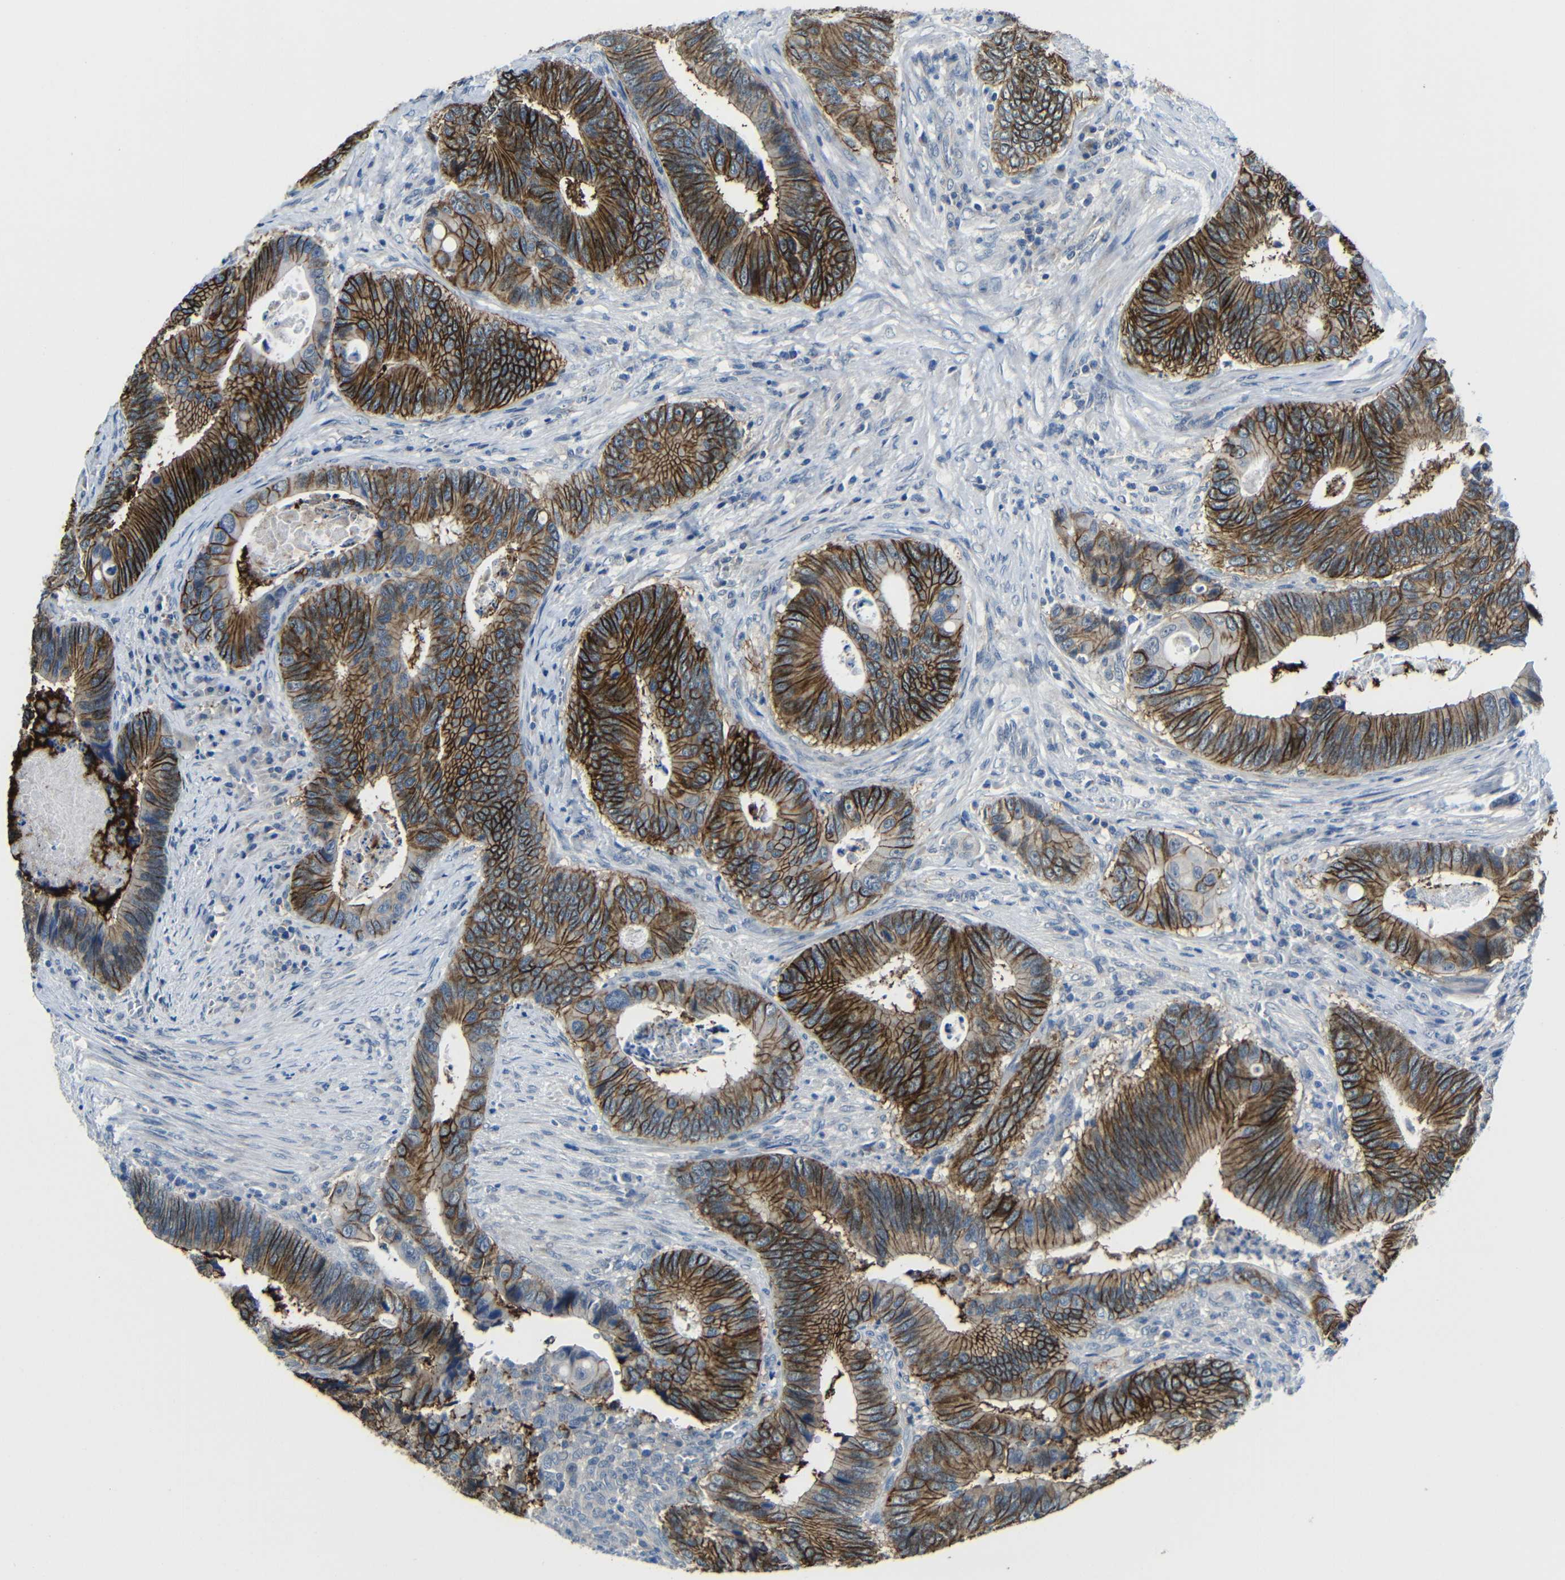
{"staining": {"intensity": "strong", "quantity": ">75%", "location": "cytoplasmic/membranous"}, "tissue": "colorectal cancer", "cell_type": "Tumor cells", "image_type": "cancer", "snomed": [{"axis": "morphology", "description": "Inflammation, NOS"}, {"axis": "morphology", "description": "Adenocarcinoma, NOS"}, {"axis": "topography", "description": "Colon"}], "caption": "There is high levels of strong cytoplasmic/membranous positivity in tumor cells of colorectal cancer (adenocarcinoma), as demonstrated by immunohistochemical staining (brown color).", "gene": "ZNF90", "patient": {"sex": "male", "age": 72}}